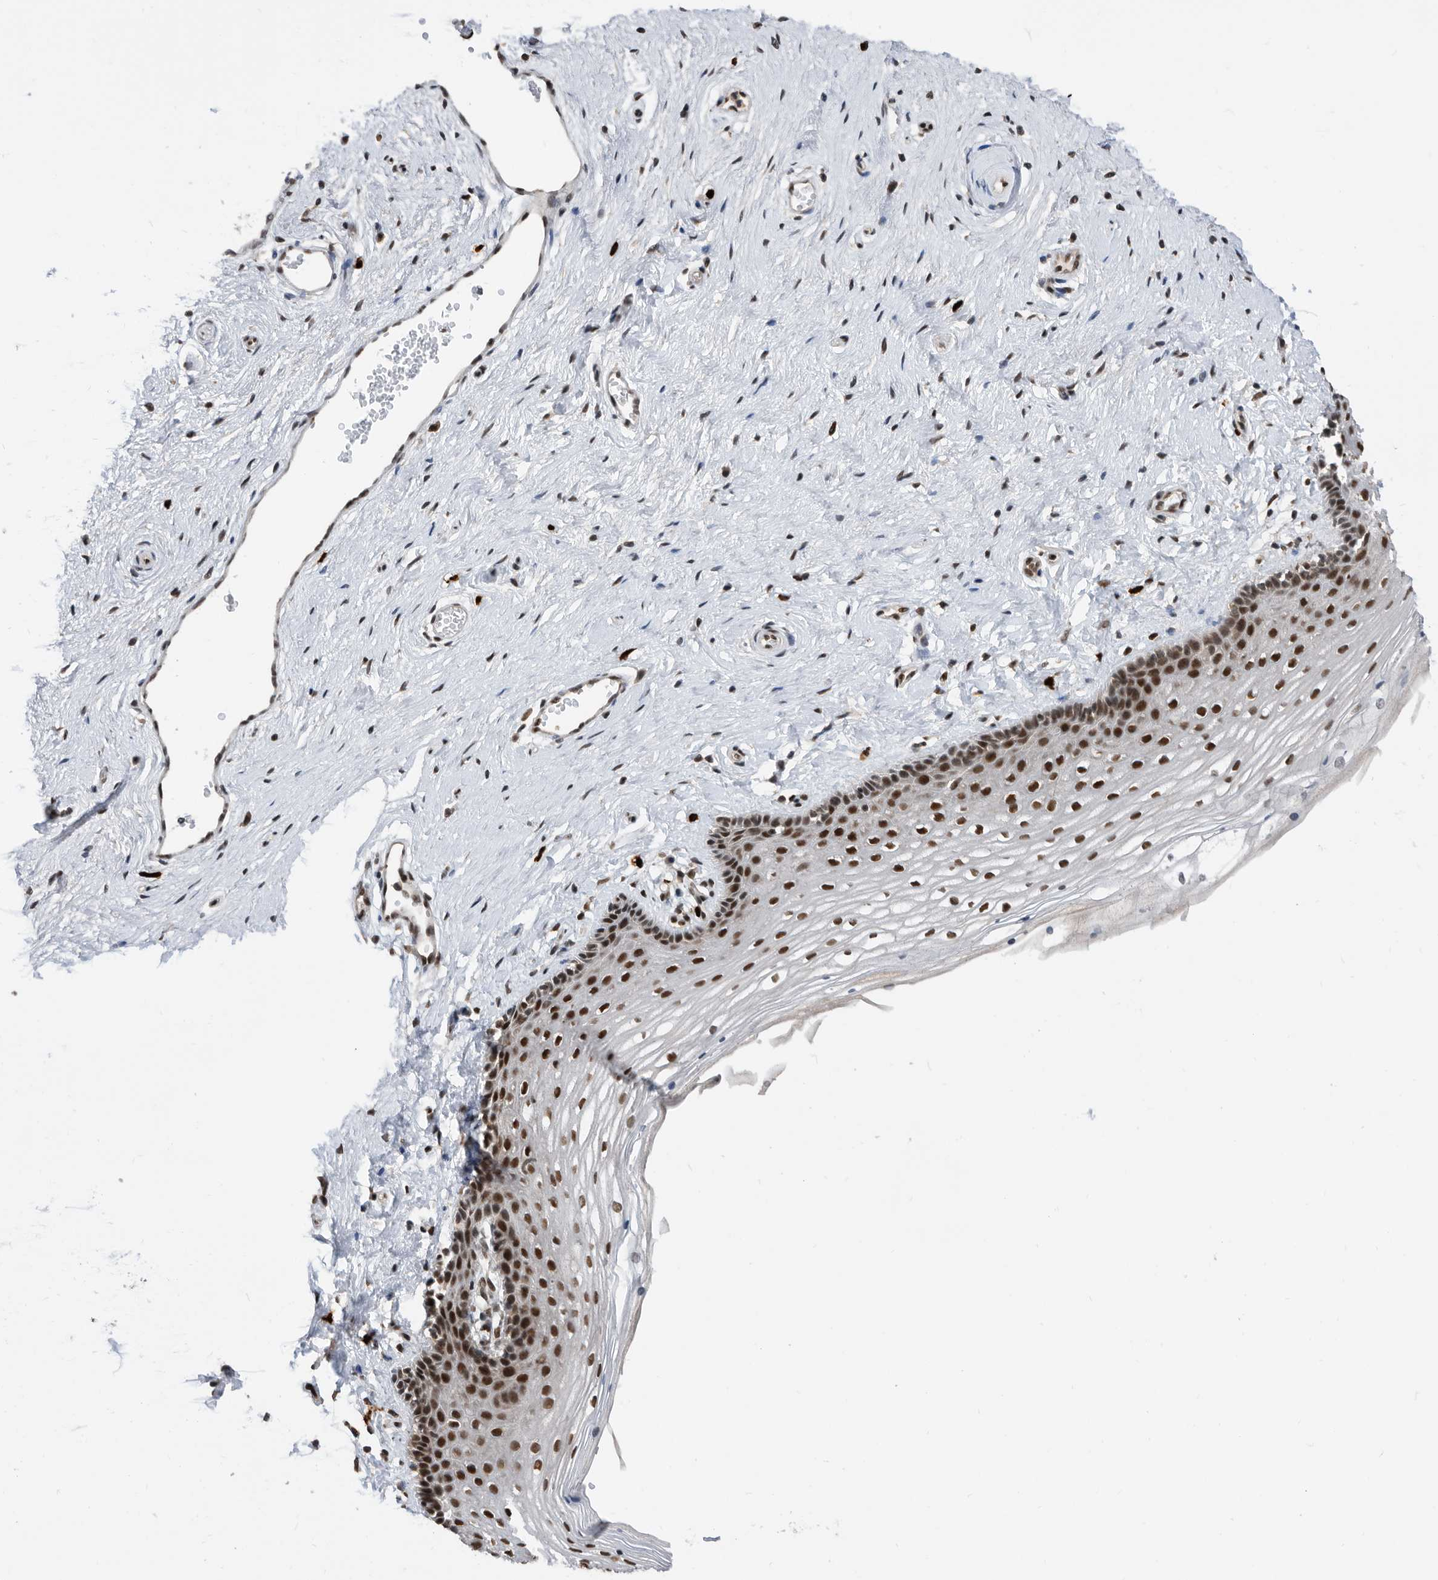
{"staining": {"intensity": "strong", "quantity": ">75%", "location": "nuclear"}, "tissue": "vagina", "cell_type": "Squamous epithelial cells", "image_type": "normal", "snomed": [{"axis": "morphology", "description": "Normal tissue, NOS"}, {"axis": "topography", "description": "Vagina"}], "caption": "IHC (DAB) staining of unremarkable vagina exhibits strong nuclear protein staining in about >75% of squamous epithelial cells. (IHC, brightfield microscopy, high magnification).", "gene": "ZNF260", "patient": {"sex": "female", "age": 46}}